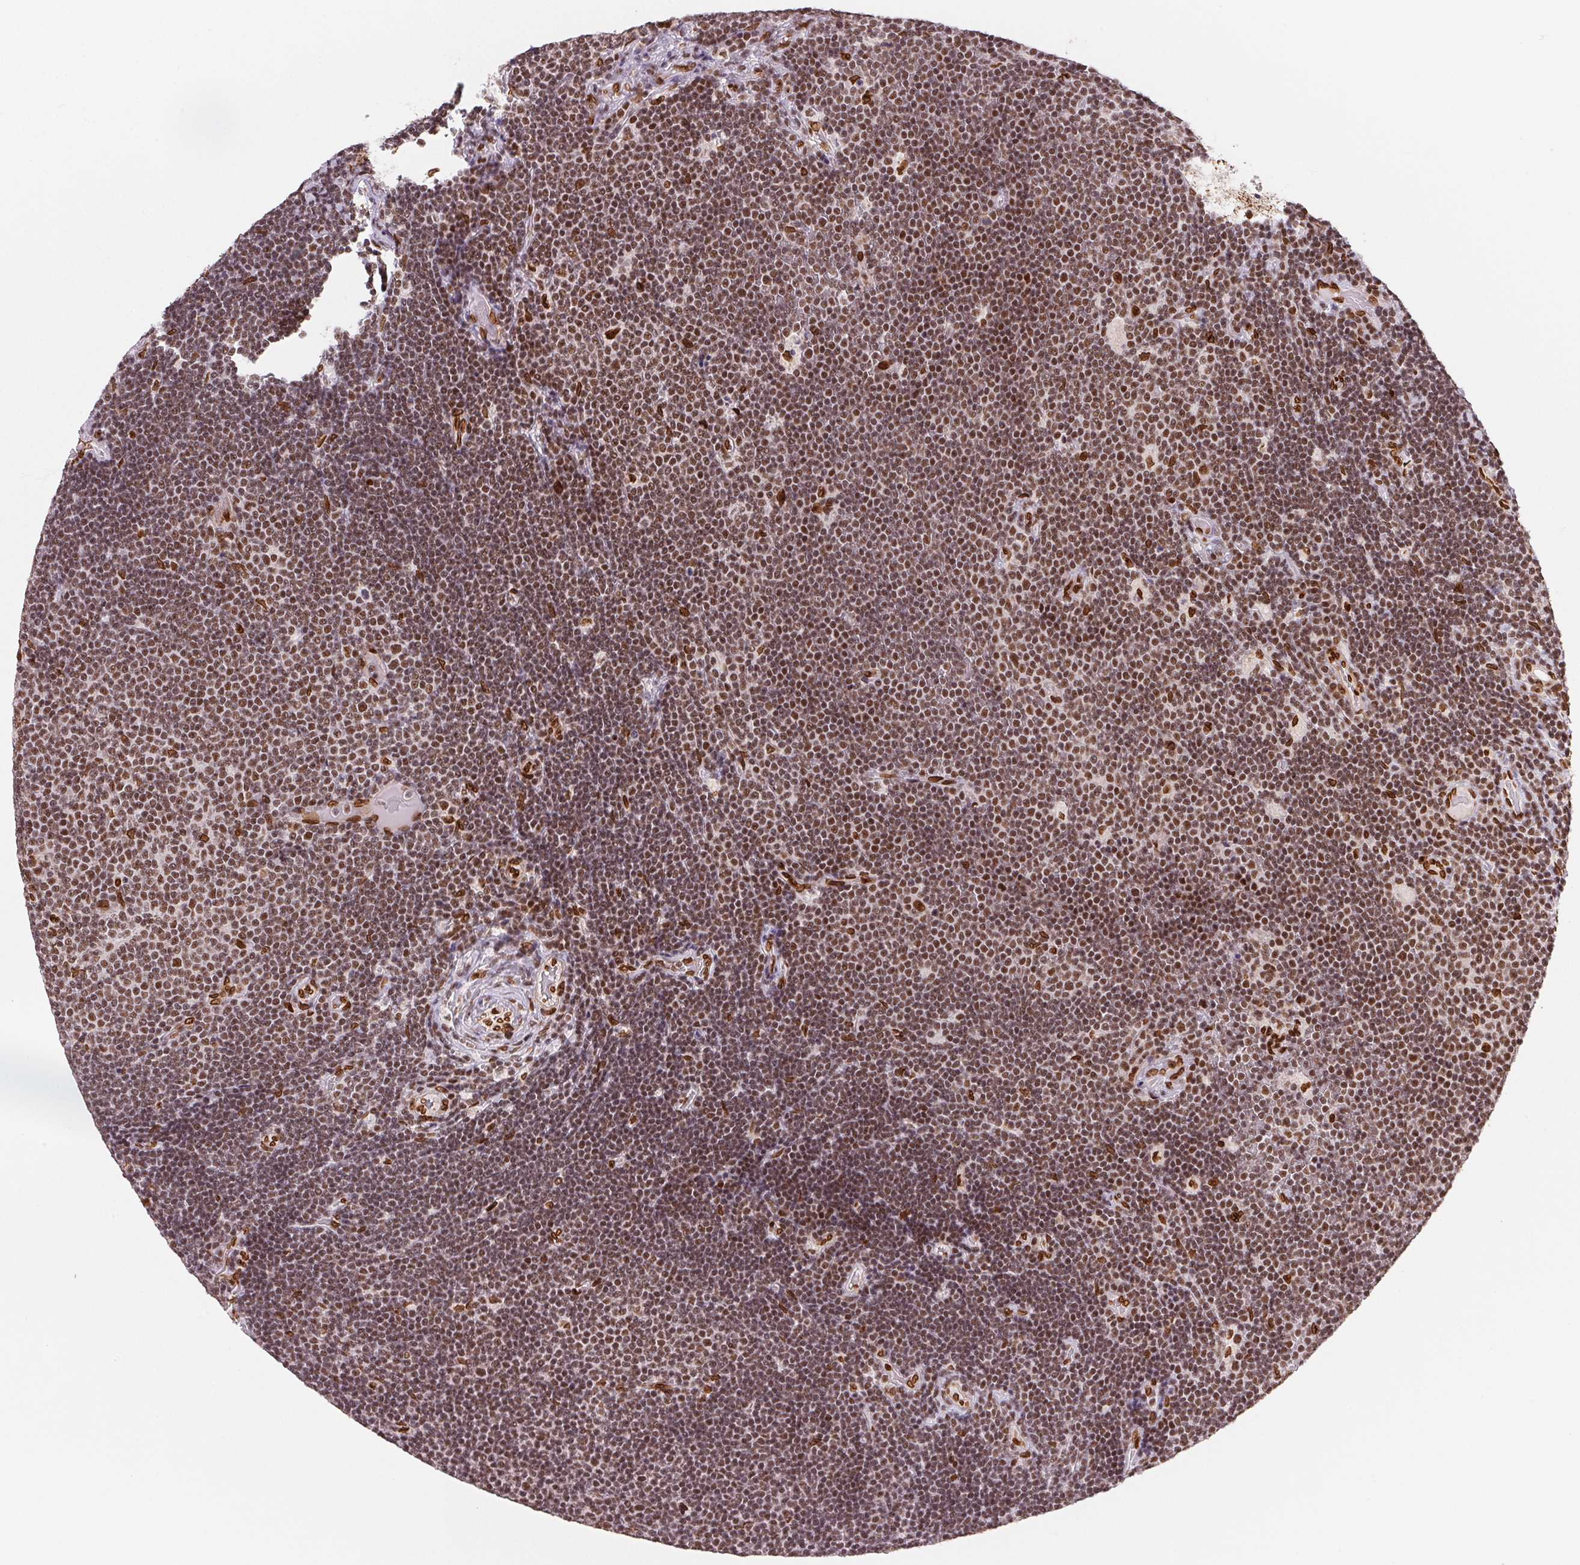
{"staining": {"intensity": "moderate", "quantity": "25%-75%", "location": "nuclear"}, "tissue": "lymphoma", "cell_type": "Tumor cells", "image_type": "cancer", "snomed": [{"axis": "morphology", "description": "Malignant lymphoma, non-Hodgkin's type, Low grade"}, {"axis": "topography", "description": "Brain"}], "caption": "Tumor cells show moderate nuclear staining in about 25%-75% of cells in low-grade malignant lymphoma, non-Hodgkin's type.", "gene": "SAP30BP", "patient": {"sex": "female", "age": 66}}